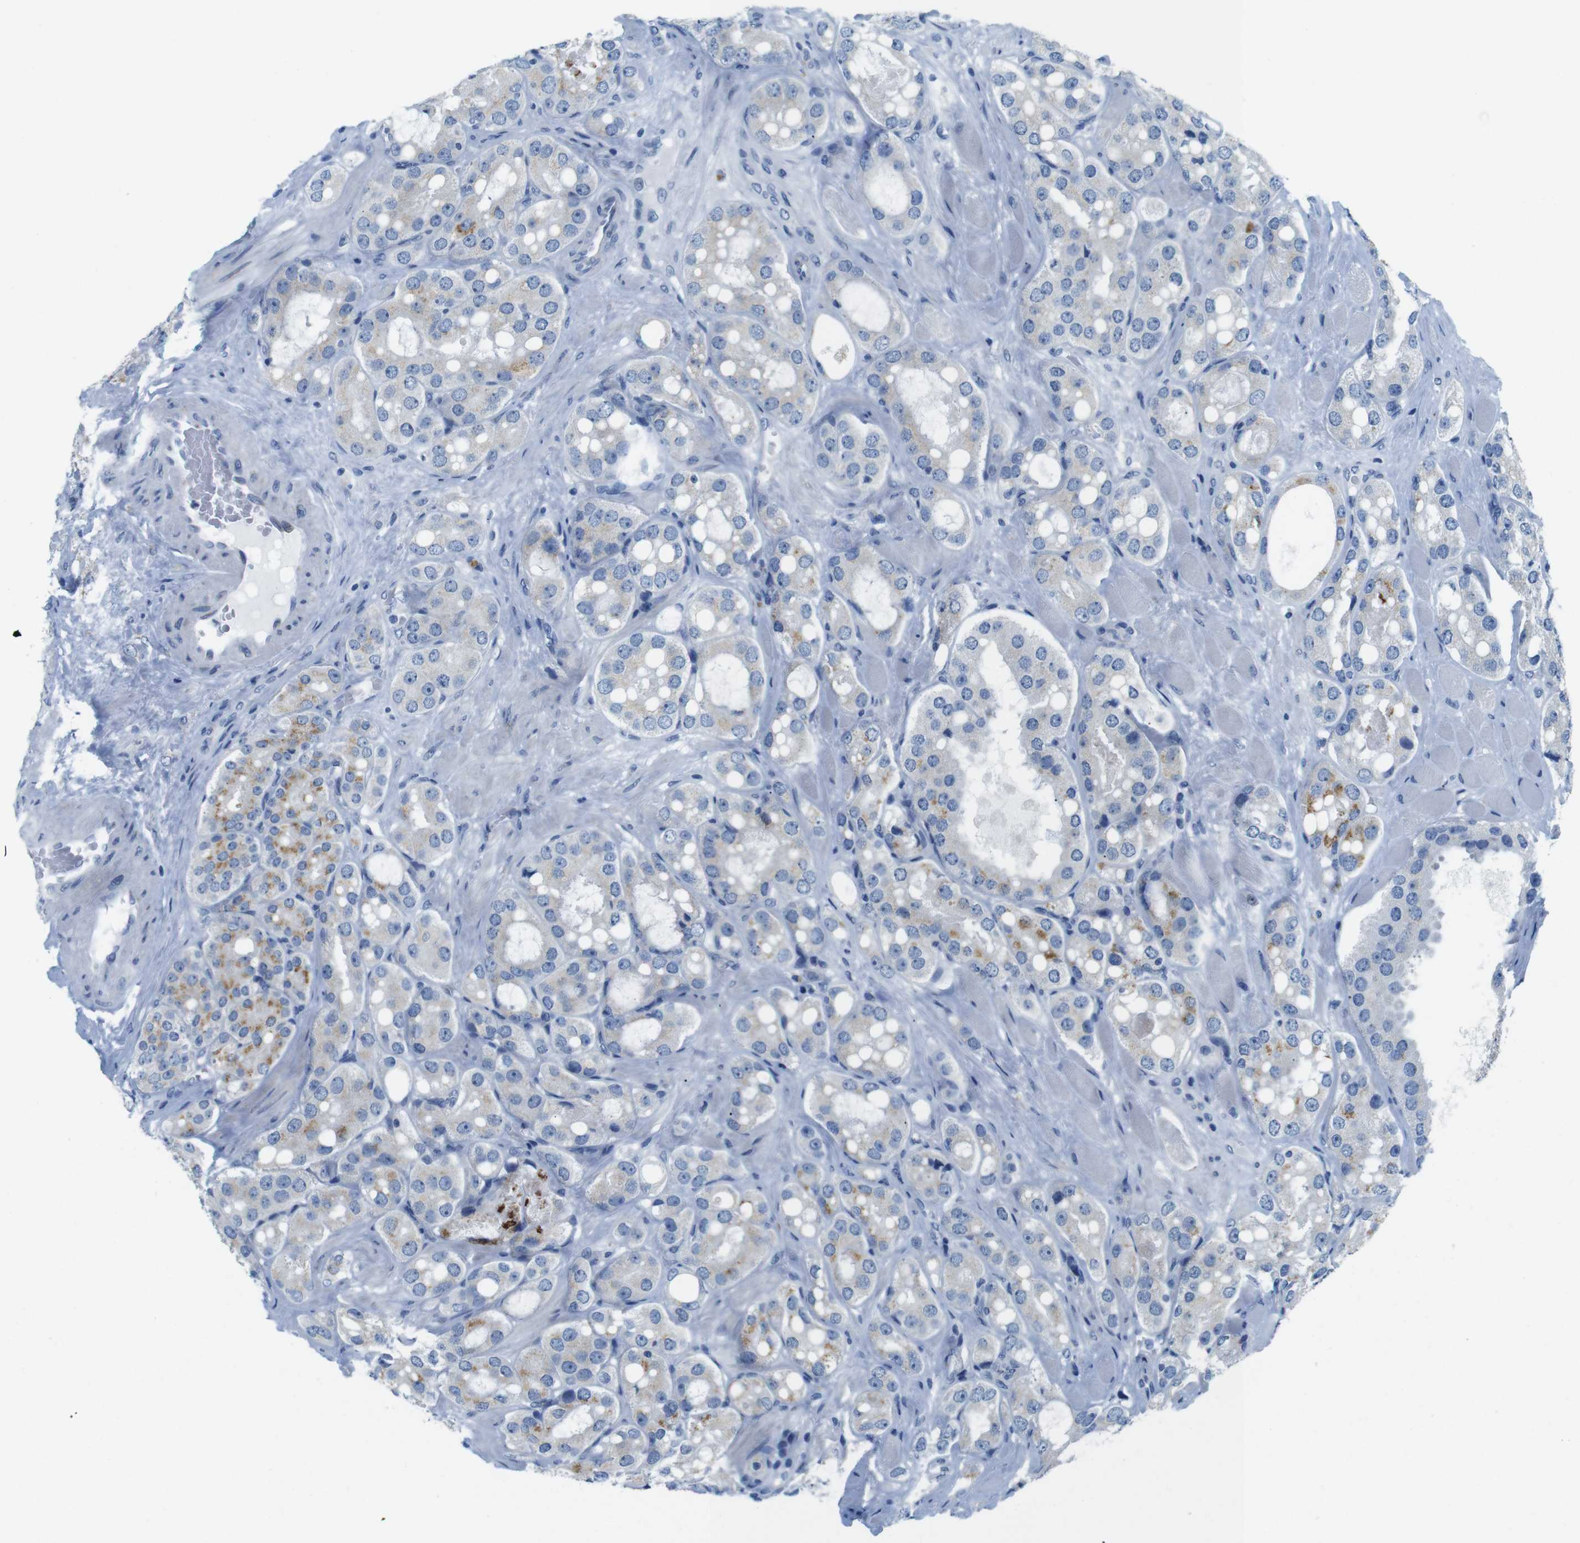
{"staining": {"intensity": "moderate", "quantity": "25%-75%", "location": "cytoplasmic/membranous"}, "tissue": "prostate cancer", "cell_type": "Tumor cells", "image_type": "cancer", "snomed": [{"axis": "morphology", "description": "Adenocarcinoma, High grade"}, {"axis": "topography", "description": "Prostate"}], "caption": "An image of human prostate adenocarcinoma (high-grade) stained for a protein displays moderate cytoplasmic/membranous brown staining in tumor cells. (Brightfield microscopy of DAB IHC at high magnification).", "gene": "GOLGA2", "patient": {"sex": "male", "age": 65}}